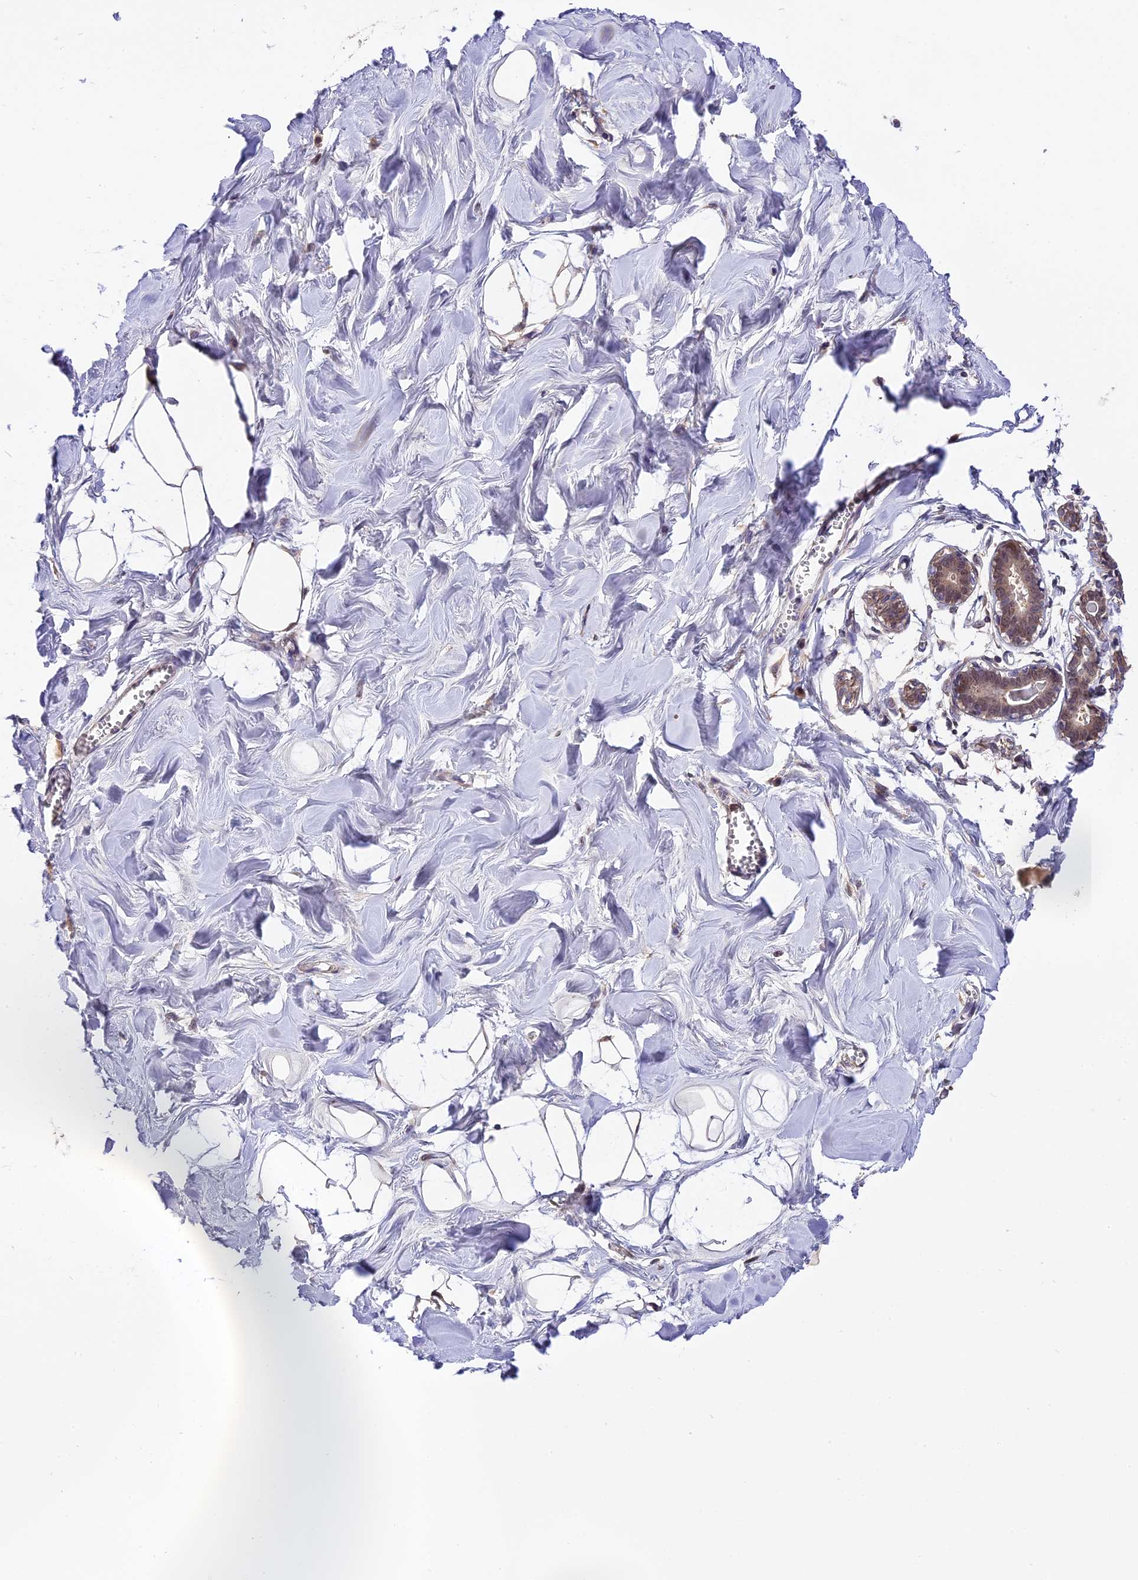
{"staining": {"intensity": "moderate", "quantity": ">75%", "location": "cytoplasmic/membranous,nuclear"}, "tissue": "breast", "cell_type": "Adipocytes", "image_type": "normal", "snomed": [{"axis": "morphology", "description": "Normal tissue, NOS"}, {"axis": "topography", "description": "Breast"}], "caption": "Protein expression by immunohistochemistry (IHC) reveals moderate cytoplasmic/membranous,nuclear expression in about >75% of adipocytes in benign breast. The protein of interest is shown in brown color, while the nuclei are stained blue.", "gene": "TRMT1", "patient": {"sex": "female", "age": 27}}